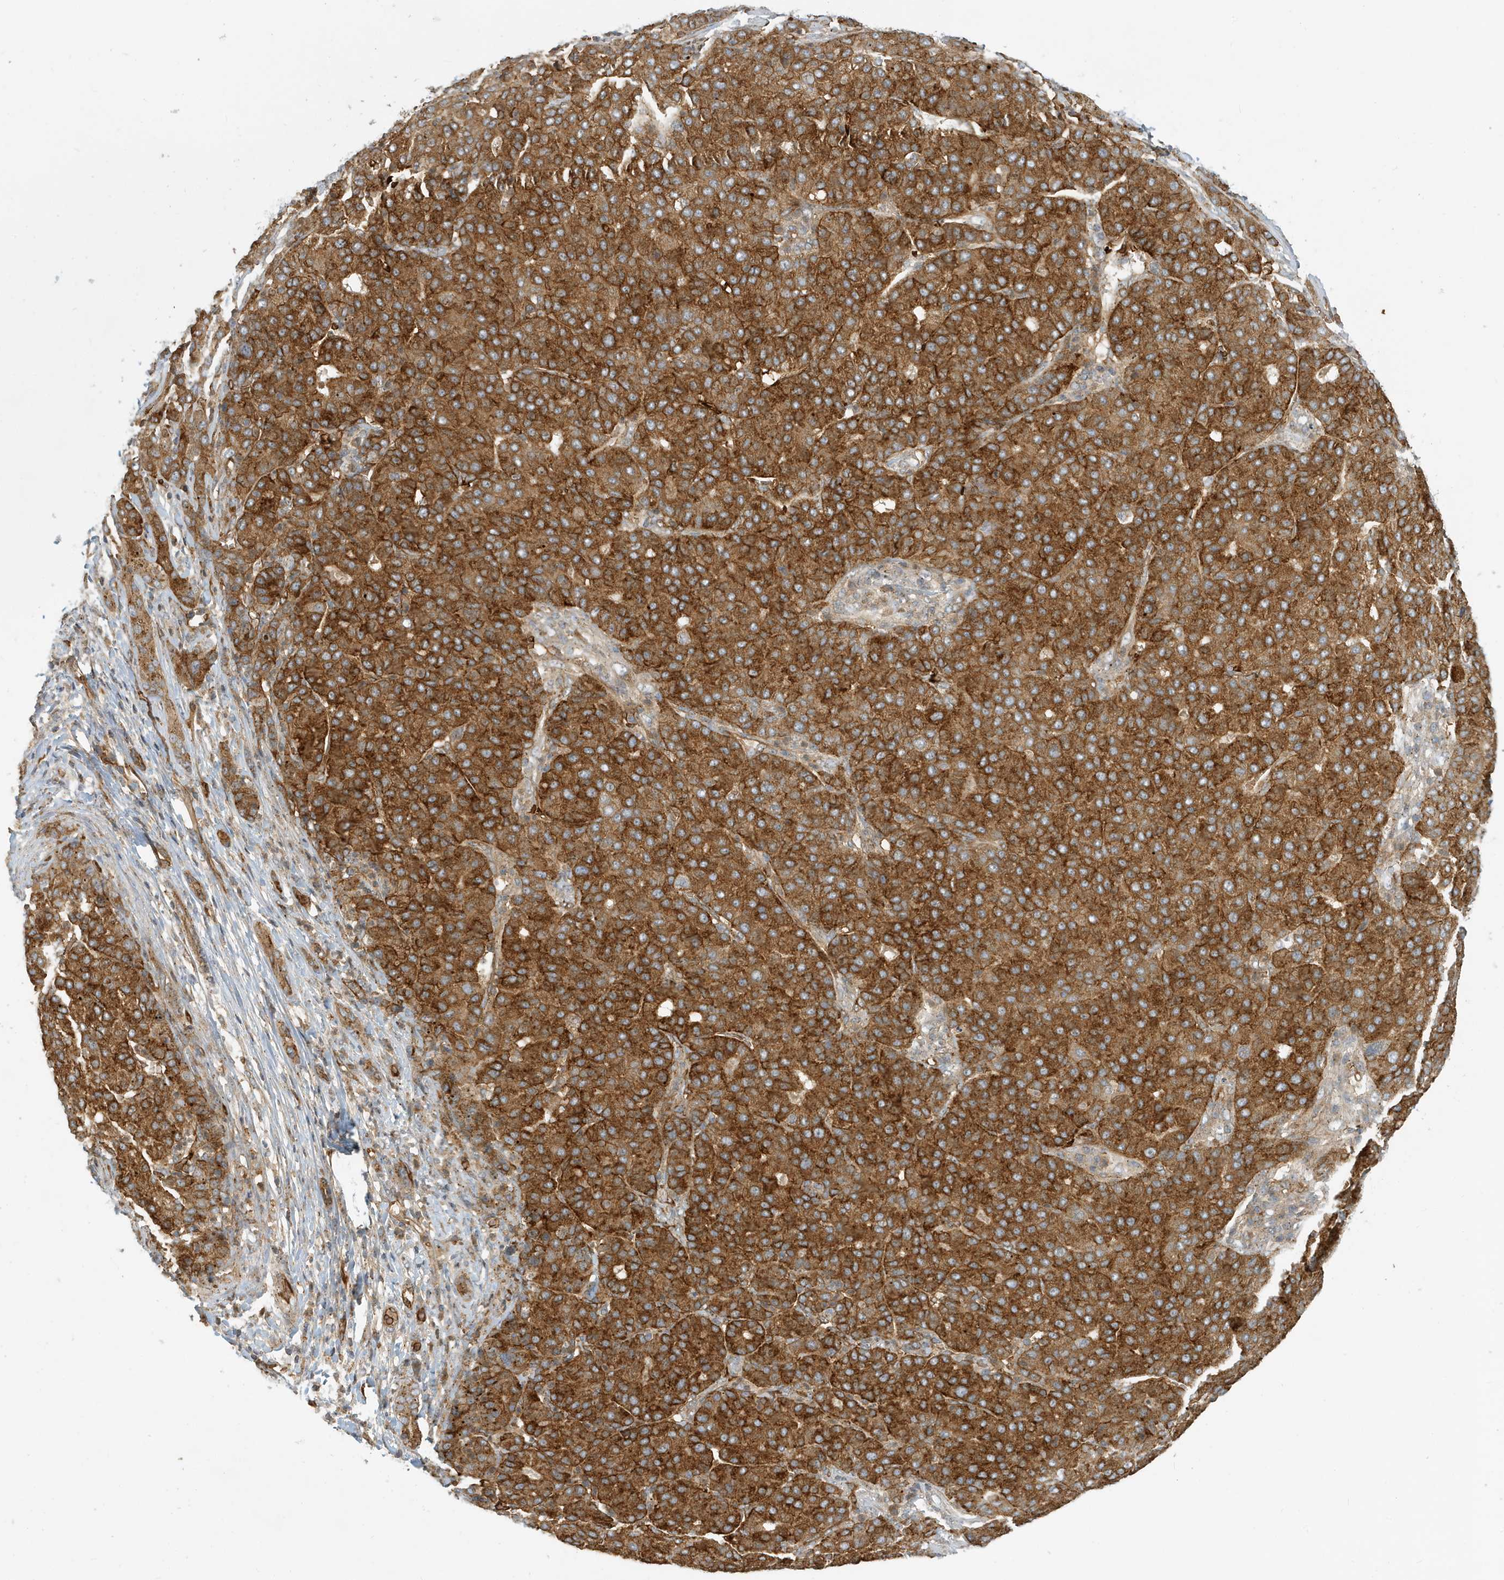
{"staining": {"intensity": "strong", "quantity": ">75%", "location": "cytoplasmic/membranous"}, "tissue": "liver cancer", "cell_type": "Tumor cells", "image_type": "cancer", "snomed": [{"axis": "morphology", "description": "Carcinoma, Hepatocellular, NOS"}, {"axis": "topography", "description": "Liver"}], "caption": "Liver cancer stained with immunohistochemistry (IHC) demonstrates strong cytoplasmic/membranous staining in about >75% of tumor cells. (Stains: DAB in brown, nuclei in blue, Microscopy: brightfield microscopy at high magnification).", "gene": "FYCO1", "patient": {"sex": "male", "age": 65}}